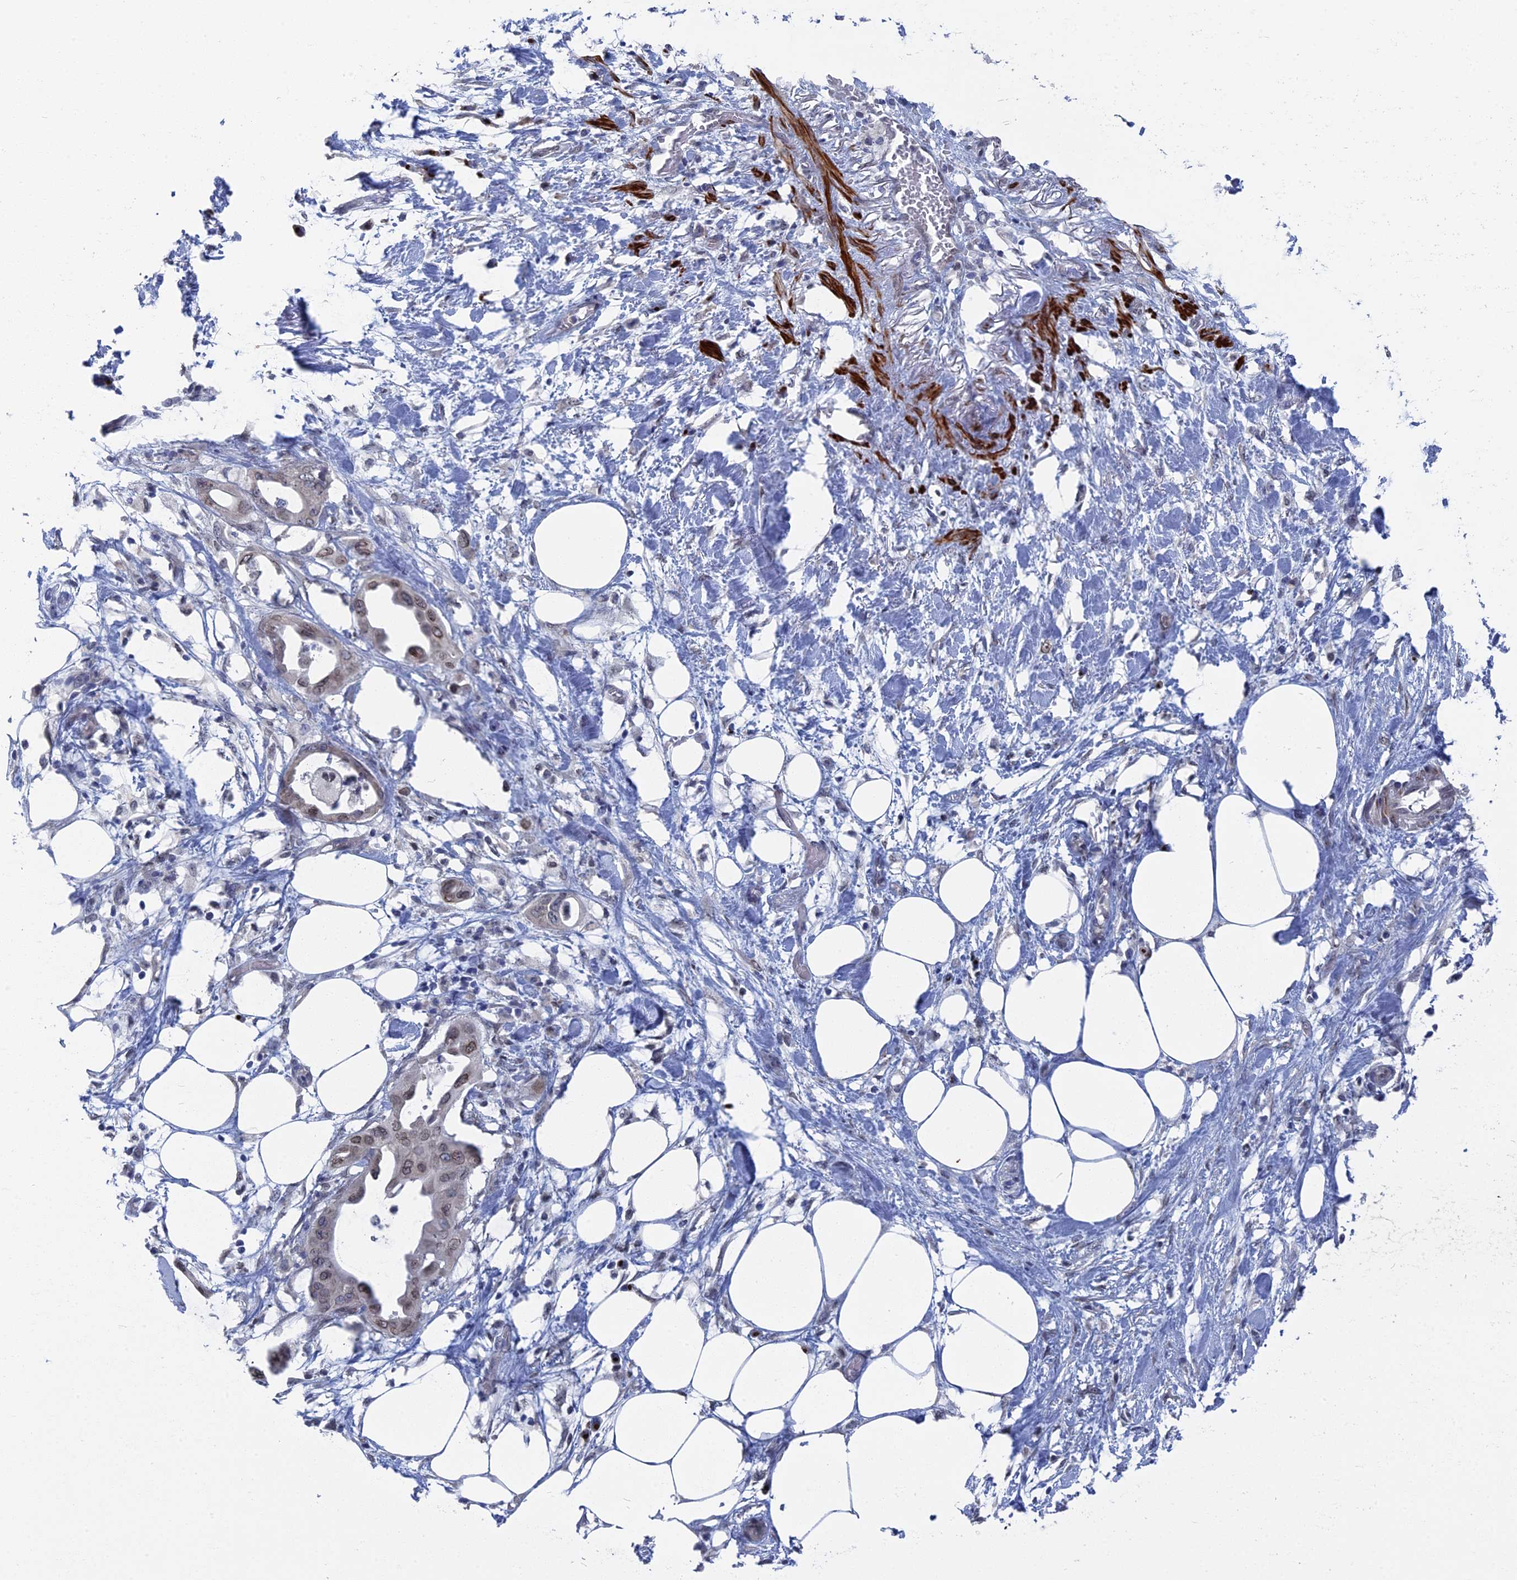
{"staining": {"intensity": "weak", "quantity": "<25%", "location": "nuclear"}, "tissue": "pancreatic cancer", "cell_type": "Tumor cells", "image_type": "cancer", "snomed": [{"axis": "morphology", "description": "Adenocarcinoma, NOS"}, {"axis": "topography", "description": "Pancreas"}], "caption": "IHC micrograph of neoplastic tissue: pancreatic cancer stained with DAB reveals no significant protein staining in tumor cells.", "gene": "MTRF1", "patient": {"sex": "male", "age": 68}}